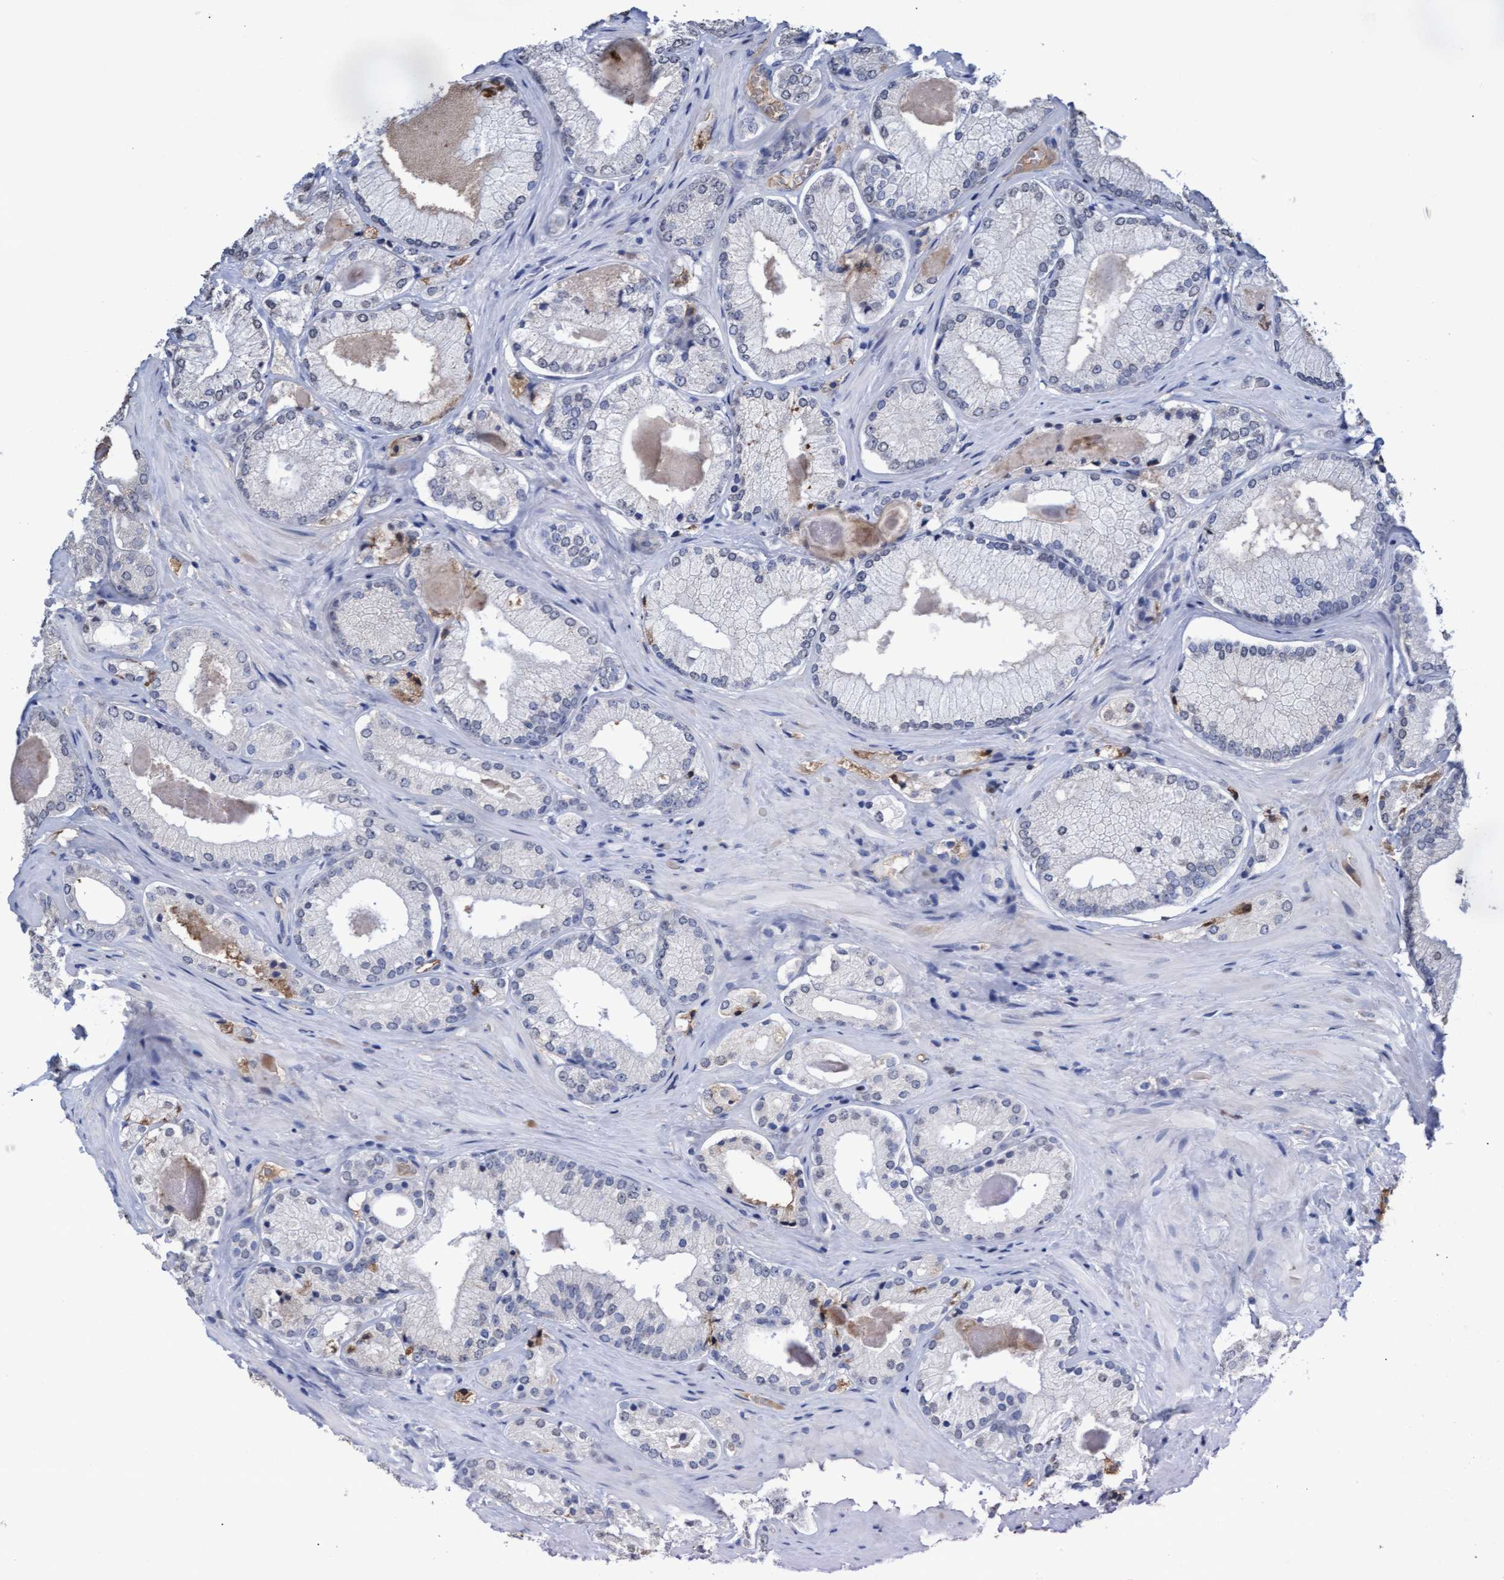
{"staining": {"intensity": "negative", "quantity": "none", "location": "none"}, "tissue": "prostate cancer", "cell_type": "Tumor cells", "image_type": "cancer", "snomed": [{"axis": "morphology", "description": "Adenocarcinoma, Low grade"}, {"axis": "topography", "description": "Prostate"}], "caption": "High magnification brightfield microscopy of prostate cancer stained with DAB (3,3'-diaminobenzidine) (brown) and counterstained with hematoxylin (blue): tumor cells show no significant staining.", "gene": "GPR39", "patient": {"sex": "male", "age": 65}}